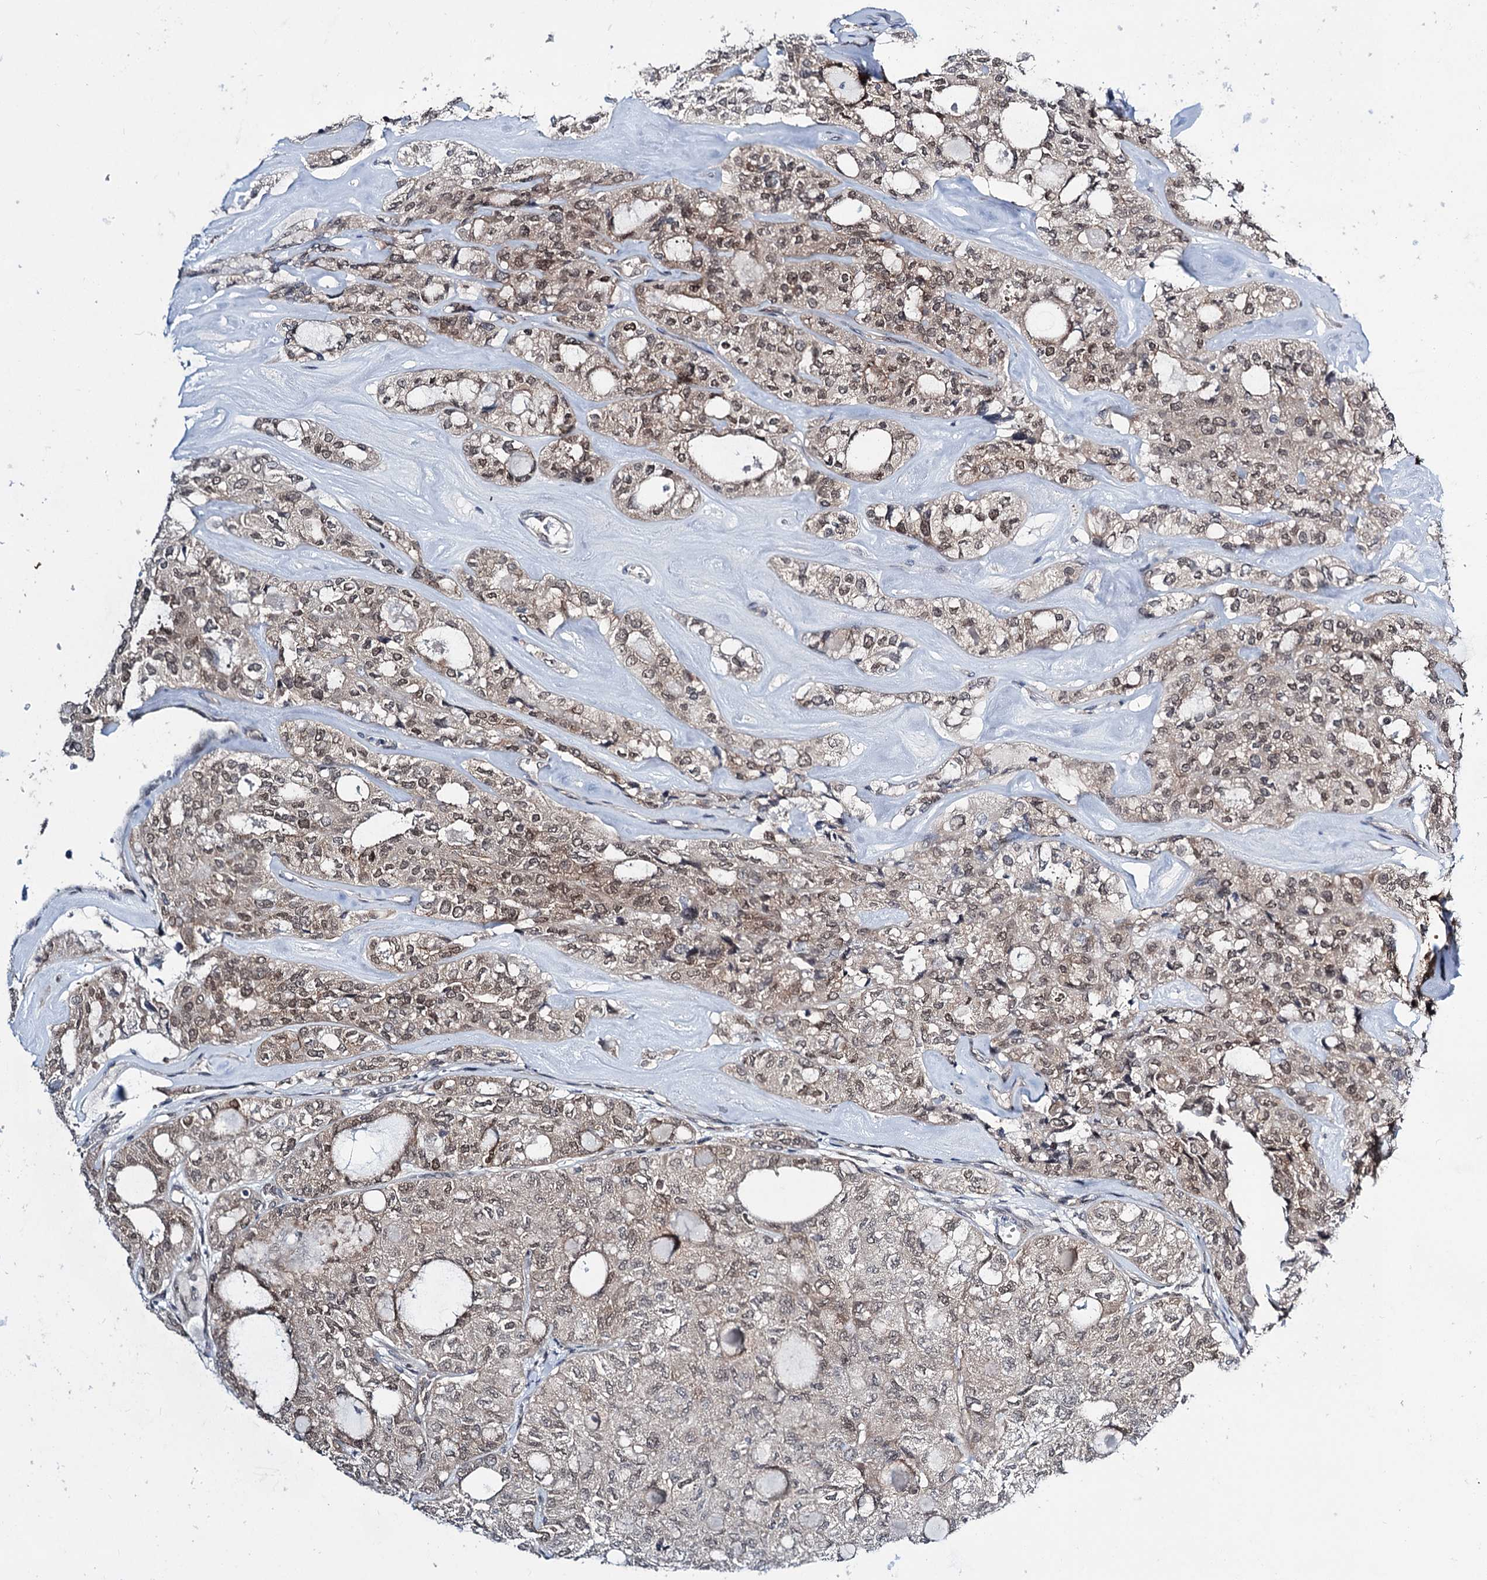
{"staining": {"intensity": "weak", "quantity": "25%-75%", "location": "nuclear"}, "tissue": "thyroid cancer", "cell_type": "Tumor cells", "image_type": "cancer", "snomed": [{"axis": "morphology", "description": "Follicular adenoma carcinoma, NOS"}, {"axis": "topography", "description": "Thyroid gland"}], "caption": "An IHC histopathology image of tumor tissue is shown. Protein staining in brown shows weak nuclear positivity in follicular adenoma carcinoma (thyroid) within tumor cells.", "gene": "DCUN1D4", "patient": {"sex": "male", "age": 75}}